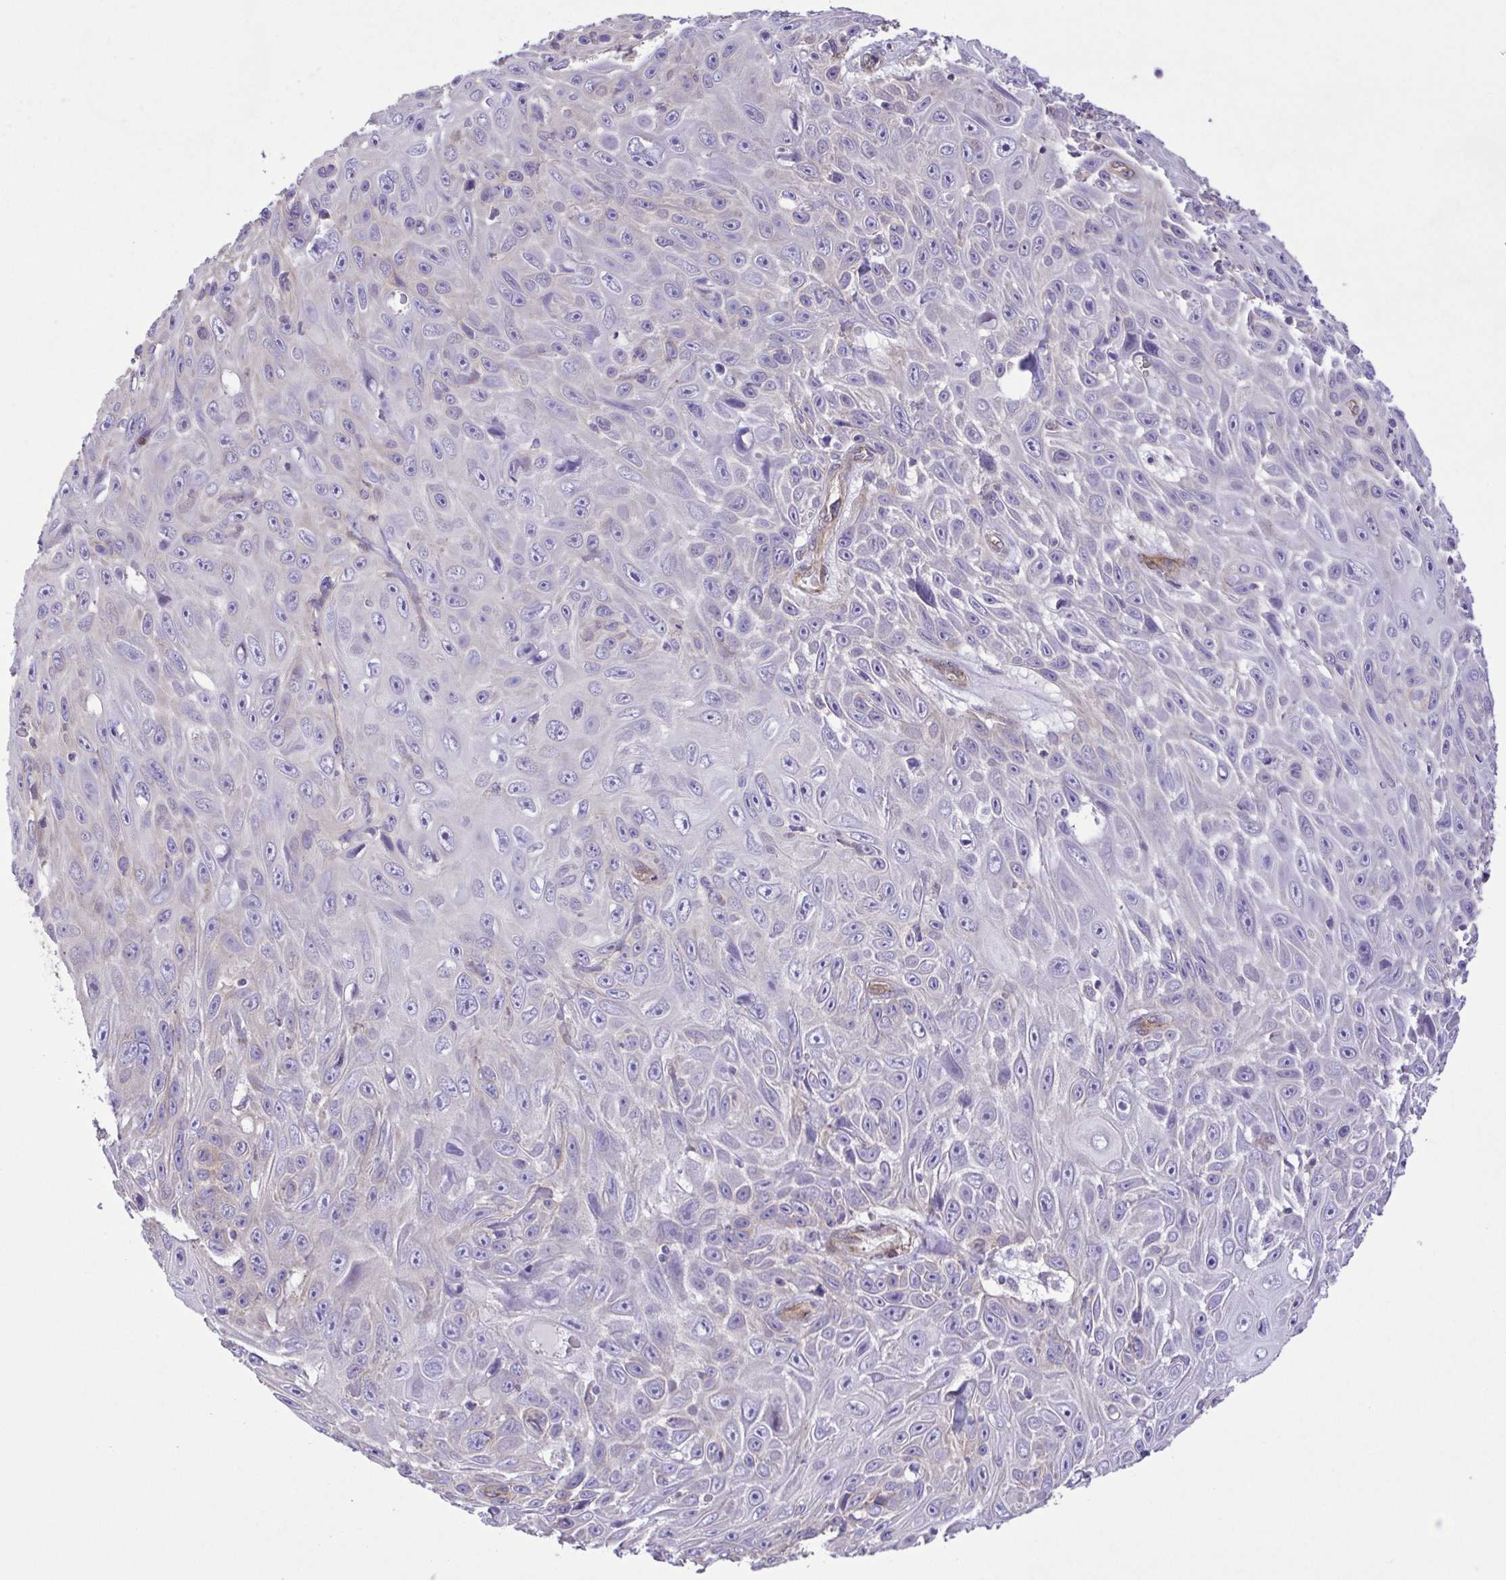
{"staining": {"intensity": "negative", "quantity": "none", "location": "none"}, "tissue": "skin cancer", "cell_type": "Tumor cells", "image_type": "cancer", "snomed": [{"axis": "morphology", "description": "Squamous cell carcinoma, NOS"}, {"axis": "topography", "description": "Skin"}], "caption": "Skin cancer was stained to show a protein in brown. There is no significant positivity in tumor cells.", "gene": "FLT1", "patient": {"sex": "male", "age": 82}}